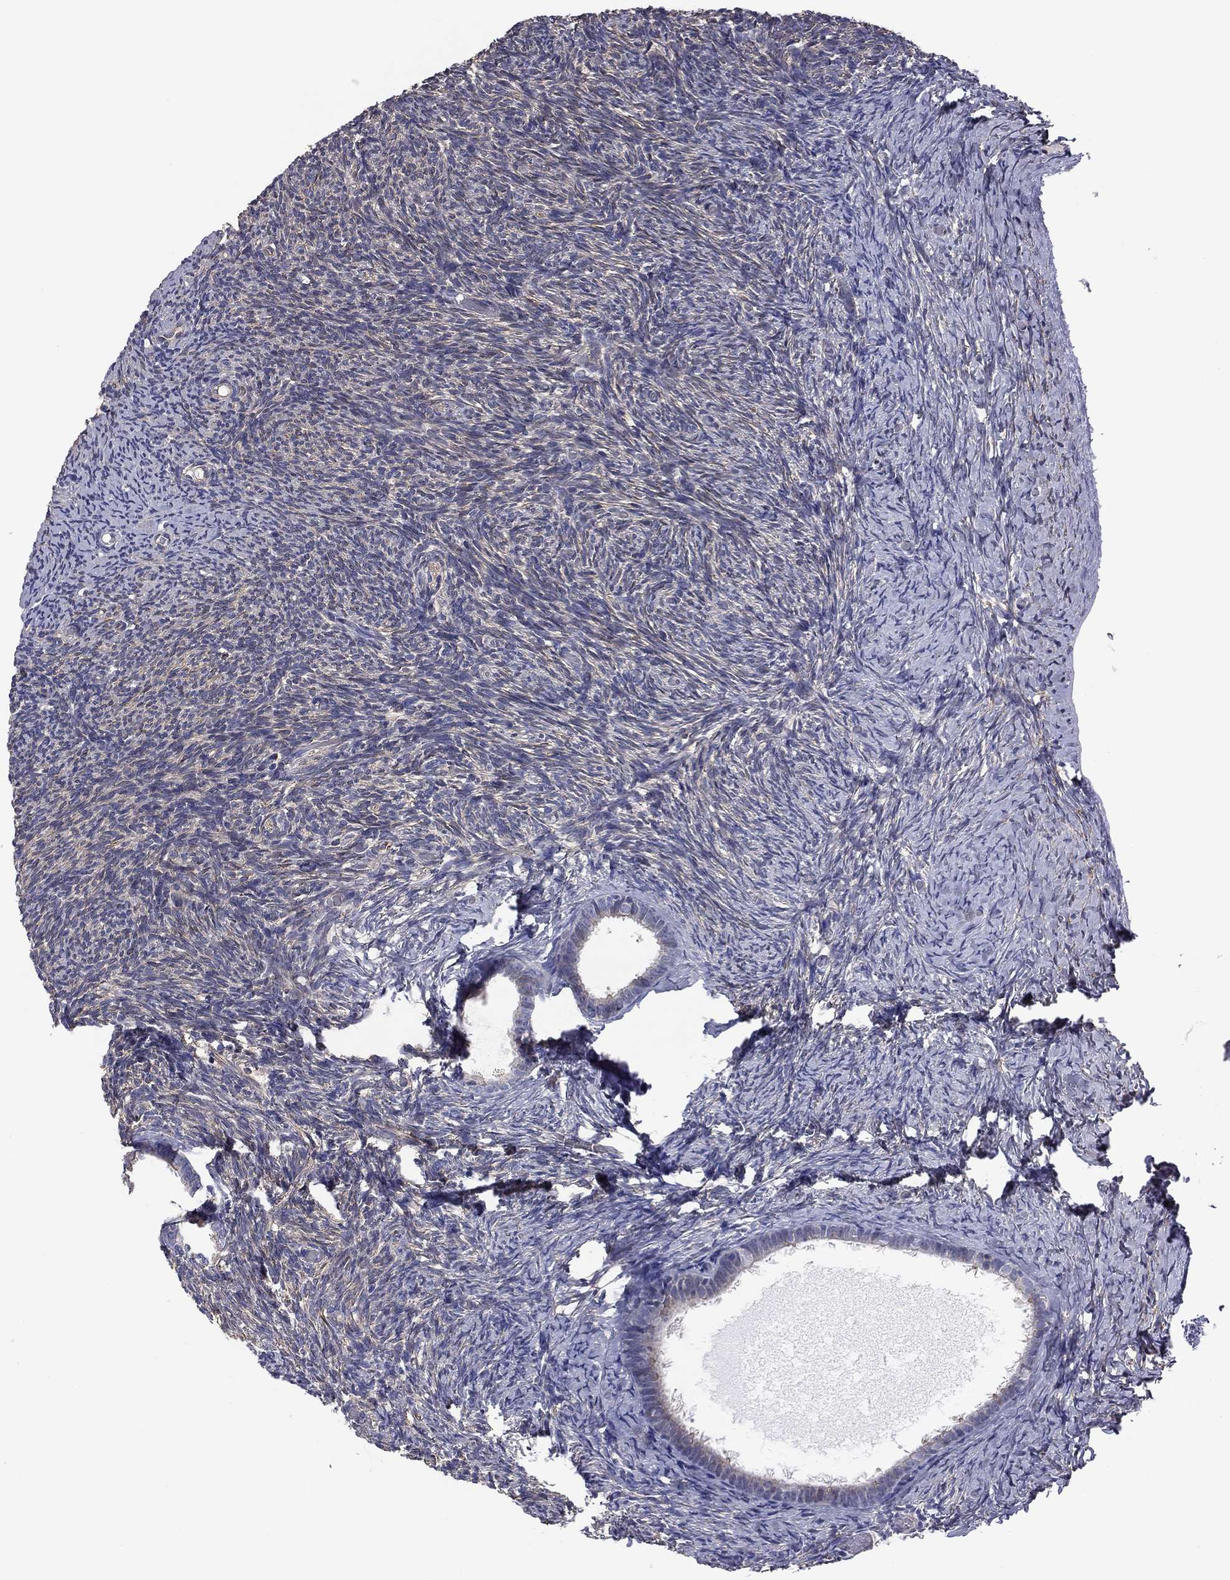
{"staining": {"intensity": "negative", "quantity": "none", "location": "none"}, "tissue": "ovary", "cell_type": "Follicle cells", "image_type": "normal", "snomed": [{"axis": "morphology", "description": "Normal tissue, NOS"}, {"axis": "topography", "description": "Ovary"}], "caption": "The micrograph demonstrates no significant positivity in follicle cells of ovary.", "gene": "TCHH", "patient": {"sex": "female", "age": 39}}